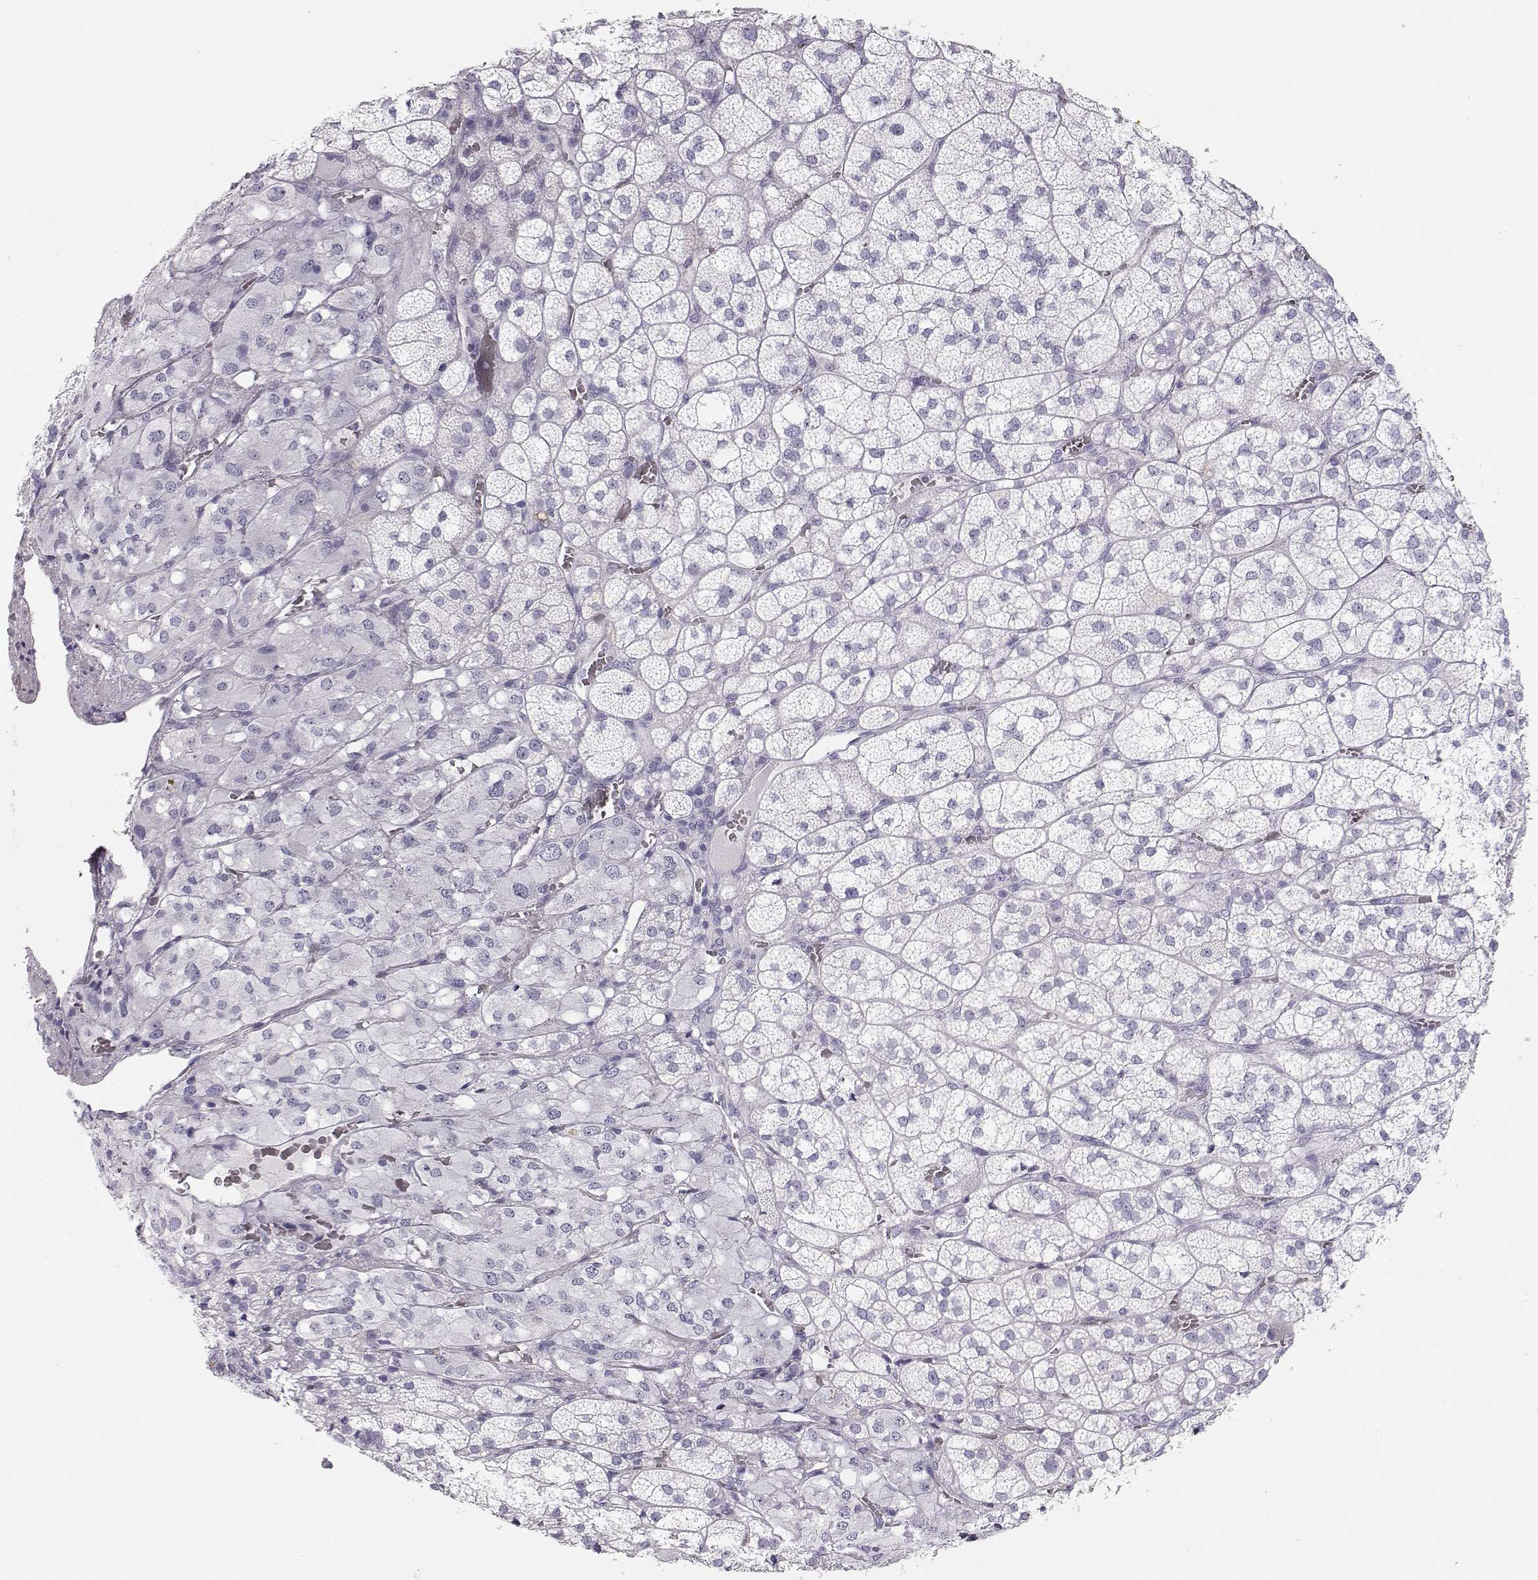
{"staining": {"intensity": "negative", "quantity": "none", "location": "none"}, "tissue": "adrenal gland", "cell_type": "Glandular cells", "image_type": "normal", "snomed": [{"axis": "morphology", "description": "Normal tissue, NOS"}, {"axis": "topography", "description": "Adrenal gland"}], "caption": "IHC image of unremarkable adrenal gland: adrenal gland stained with DAB demonstrates no significant protein positivity in glandular cells. (DAB immunohistochemistry, high magnification).", "gene": "TKTL1", "patient": {"sex": "female", "age": 60}}